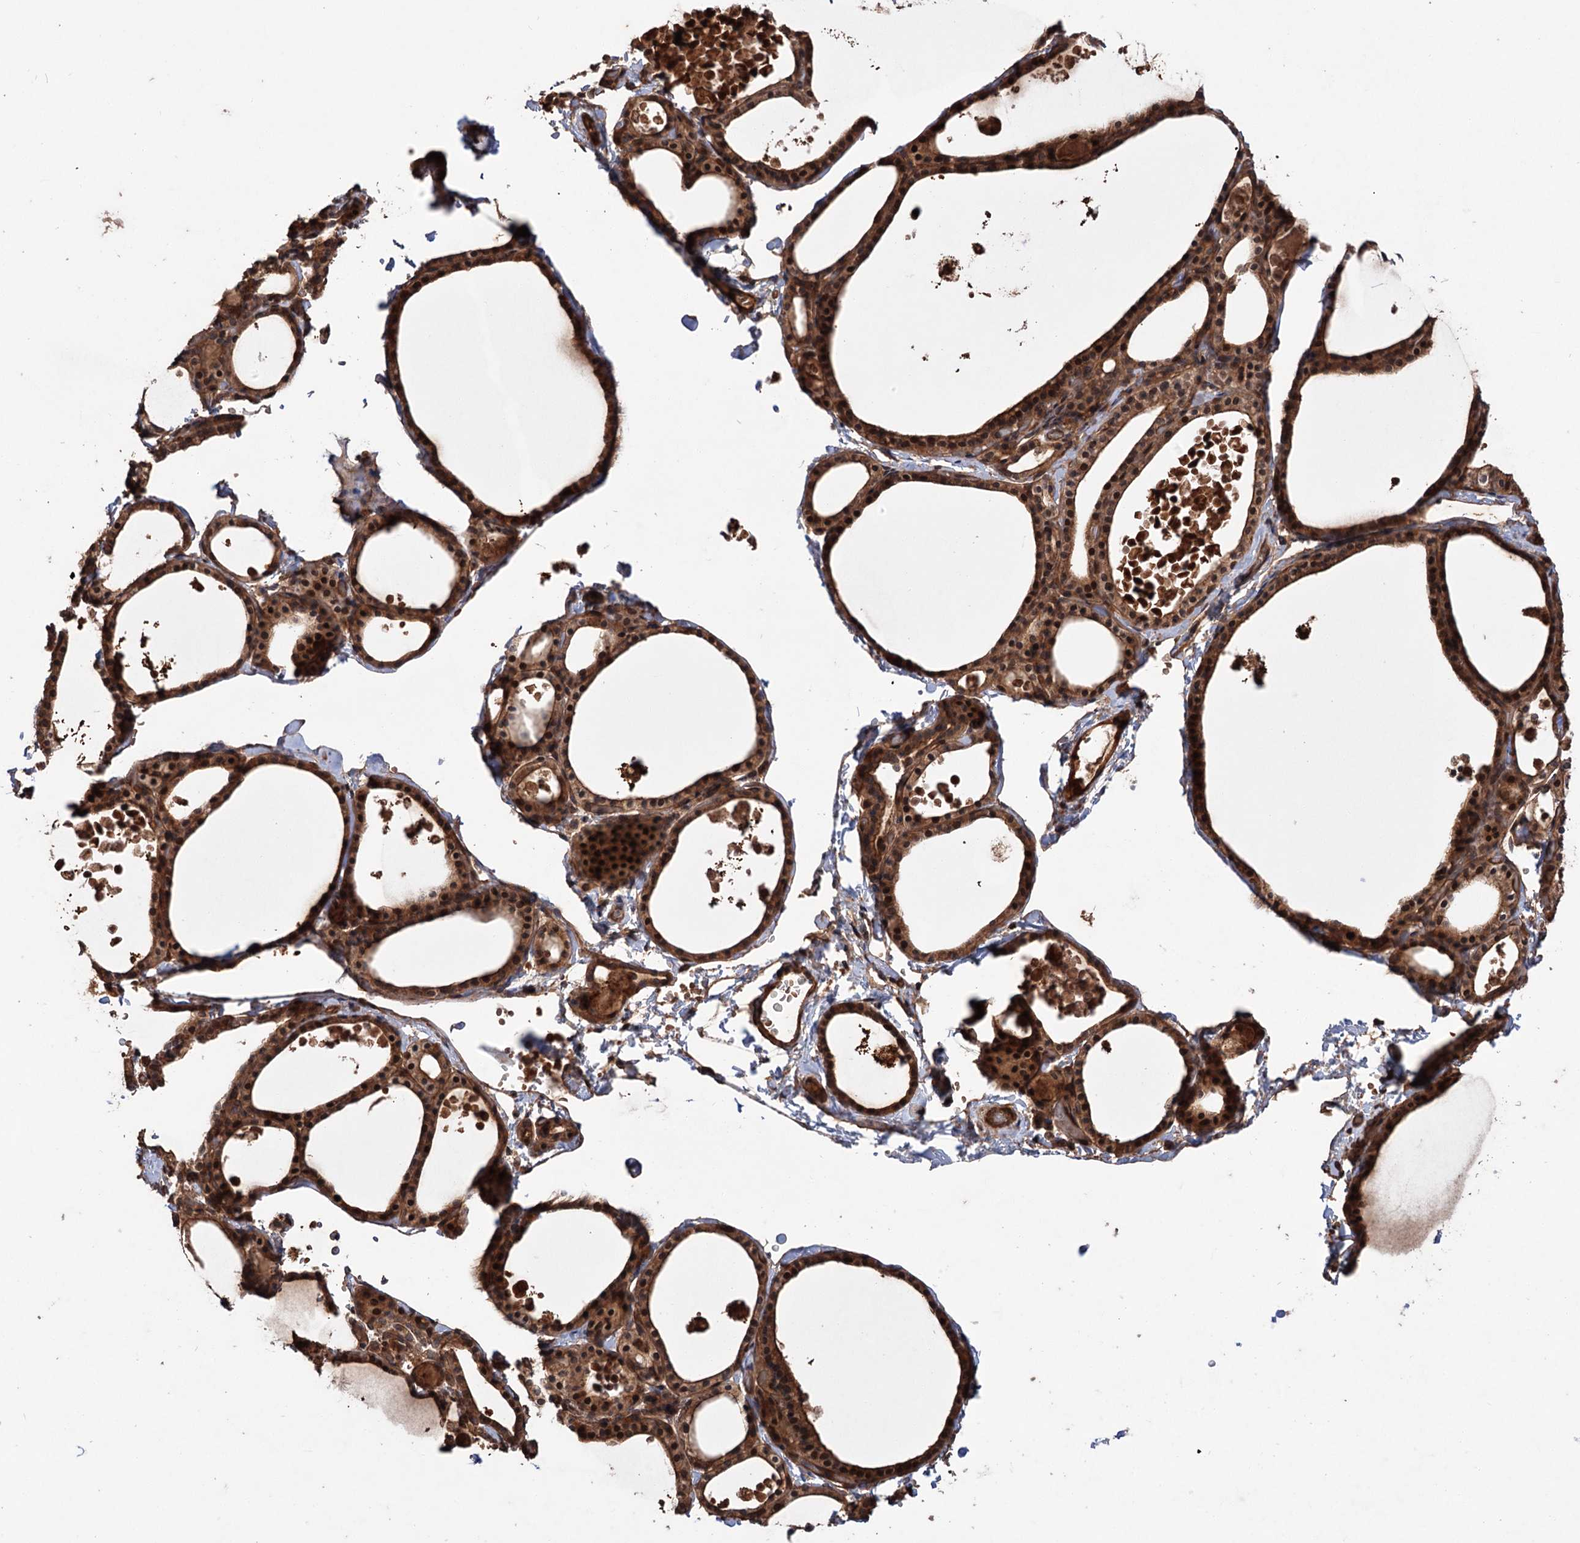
{"staining": {"intensity": "strong", "quantity": ">75%", "location": "cytoplasmic/membranous,nuclear"}, "tissue": "thyroid gland", "cell_type": "Glandular cells", "image_type": "normal", "snomed": [{"axis": "morphology", "description": "Normal tissue, NOS"}, {"axis": "topography", "description": "Thyroid gland"}], "caption": "The photomicrograph demonstrates a brown stain indicating the presence of a protein in the cytoplasmic/membranous,nuclear of glandular cells in thyroid gland.", "gene": "ADK", "patient": {"sex": "male", "age": 56}}